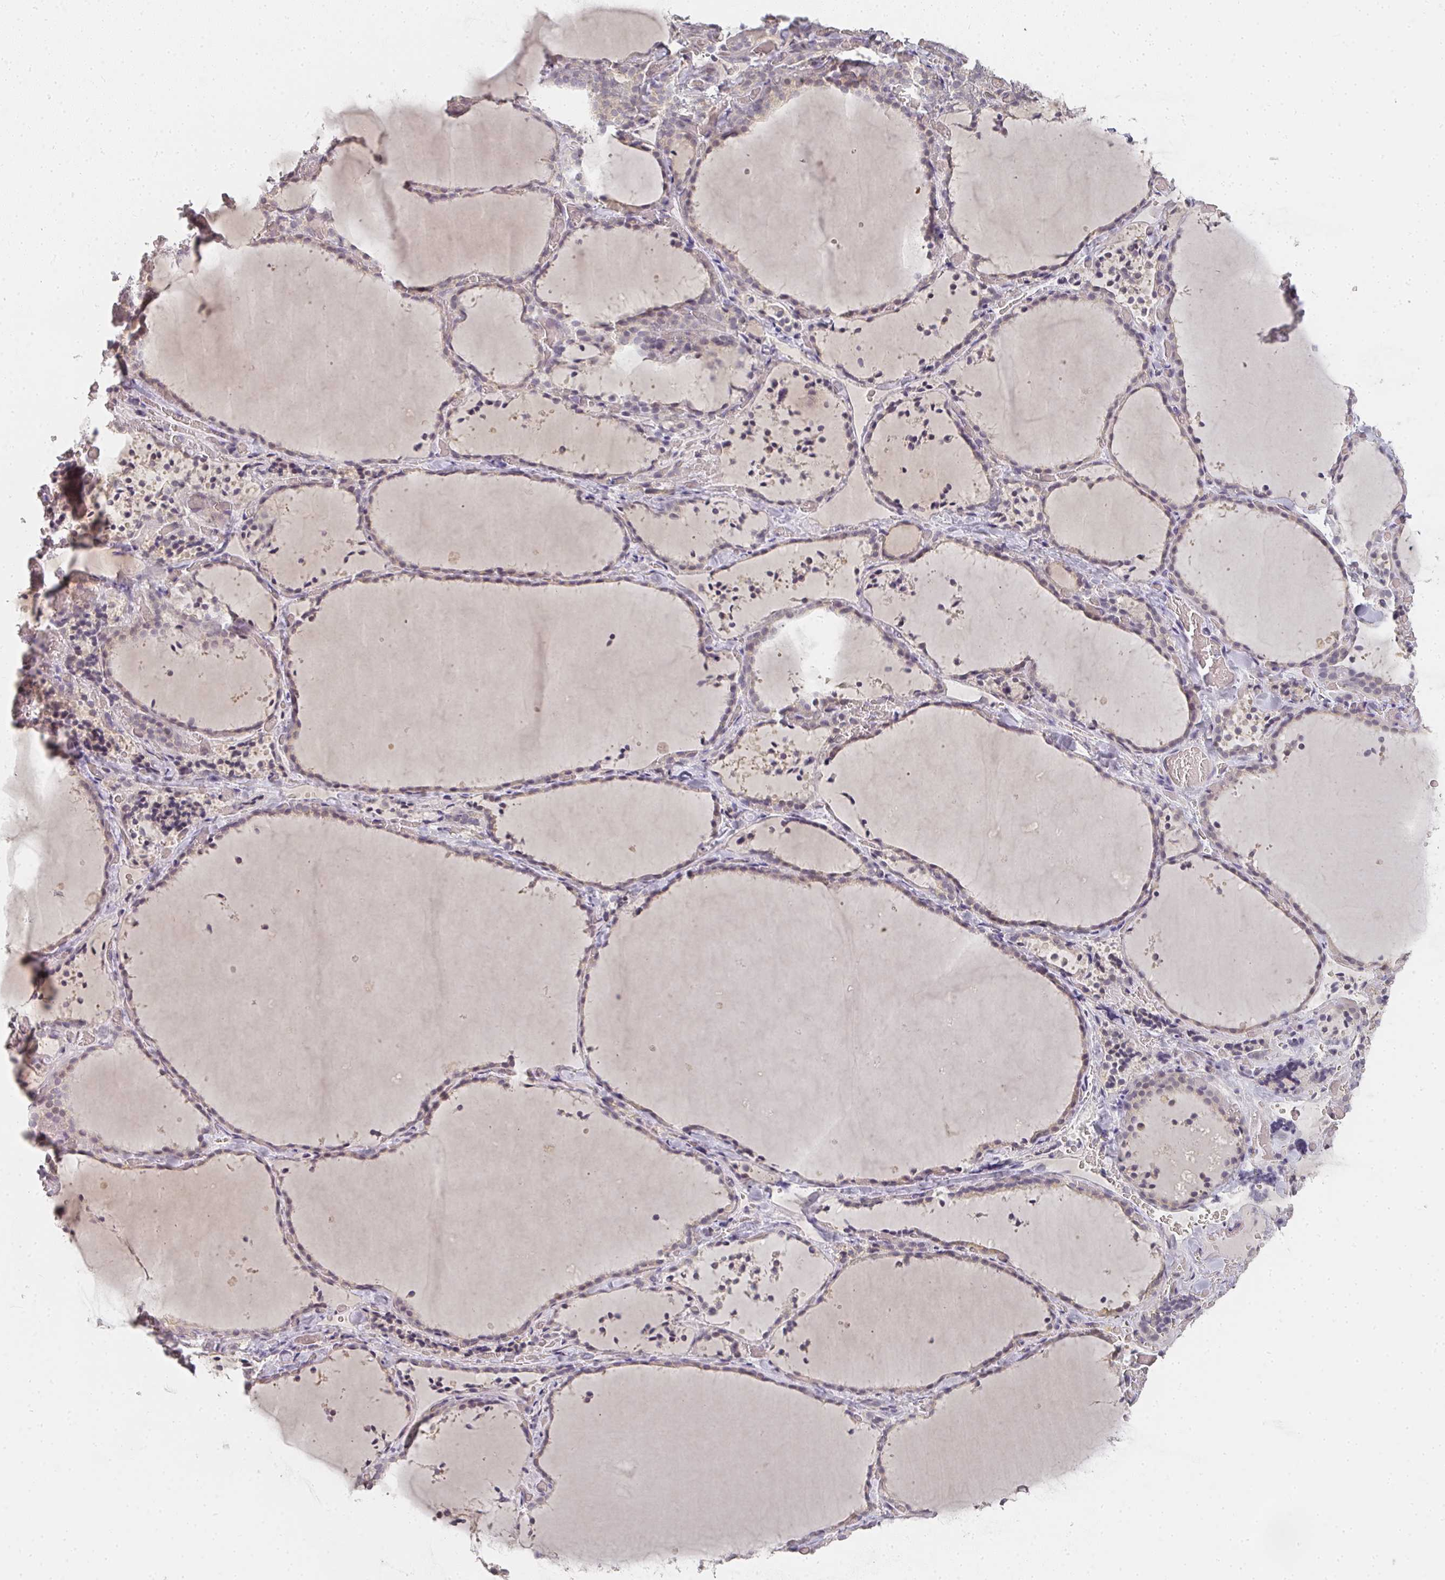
{"staining": {"intensity": "weak", "quantity": "<25%", "location": "cytoplasmic/membranous"}, "tissue": "thyroid gland", "cell_type": "Glandular cells", "image_type": "normal", "snomed": [{"axis": "morphology", "description": "Normal tissue, NOS"}, {"axis": "topography", "description": "Thyroid gland"}], "caption": "An IHC micrograph of benign thyroid gland is shown. There is no staining in glandular cells of thyroid gland.", "gene": "SHISA2", "patient": {"sex": "female", "age": 22}}